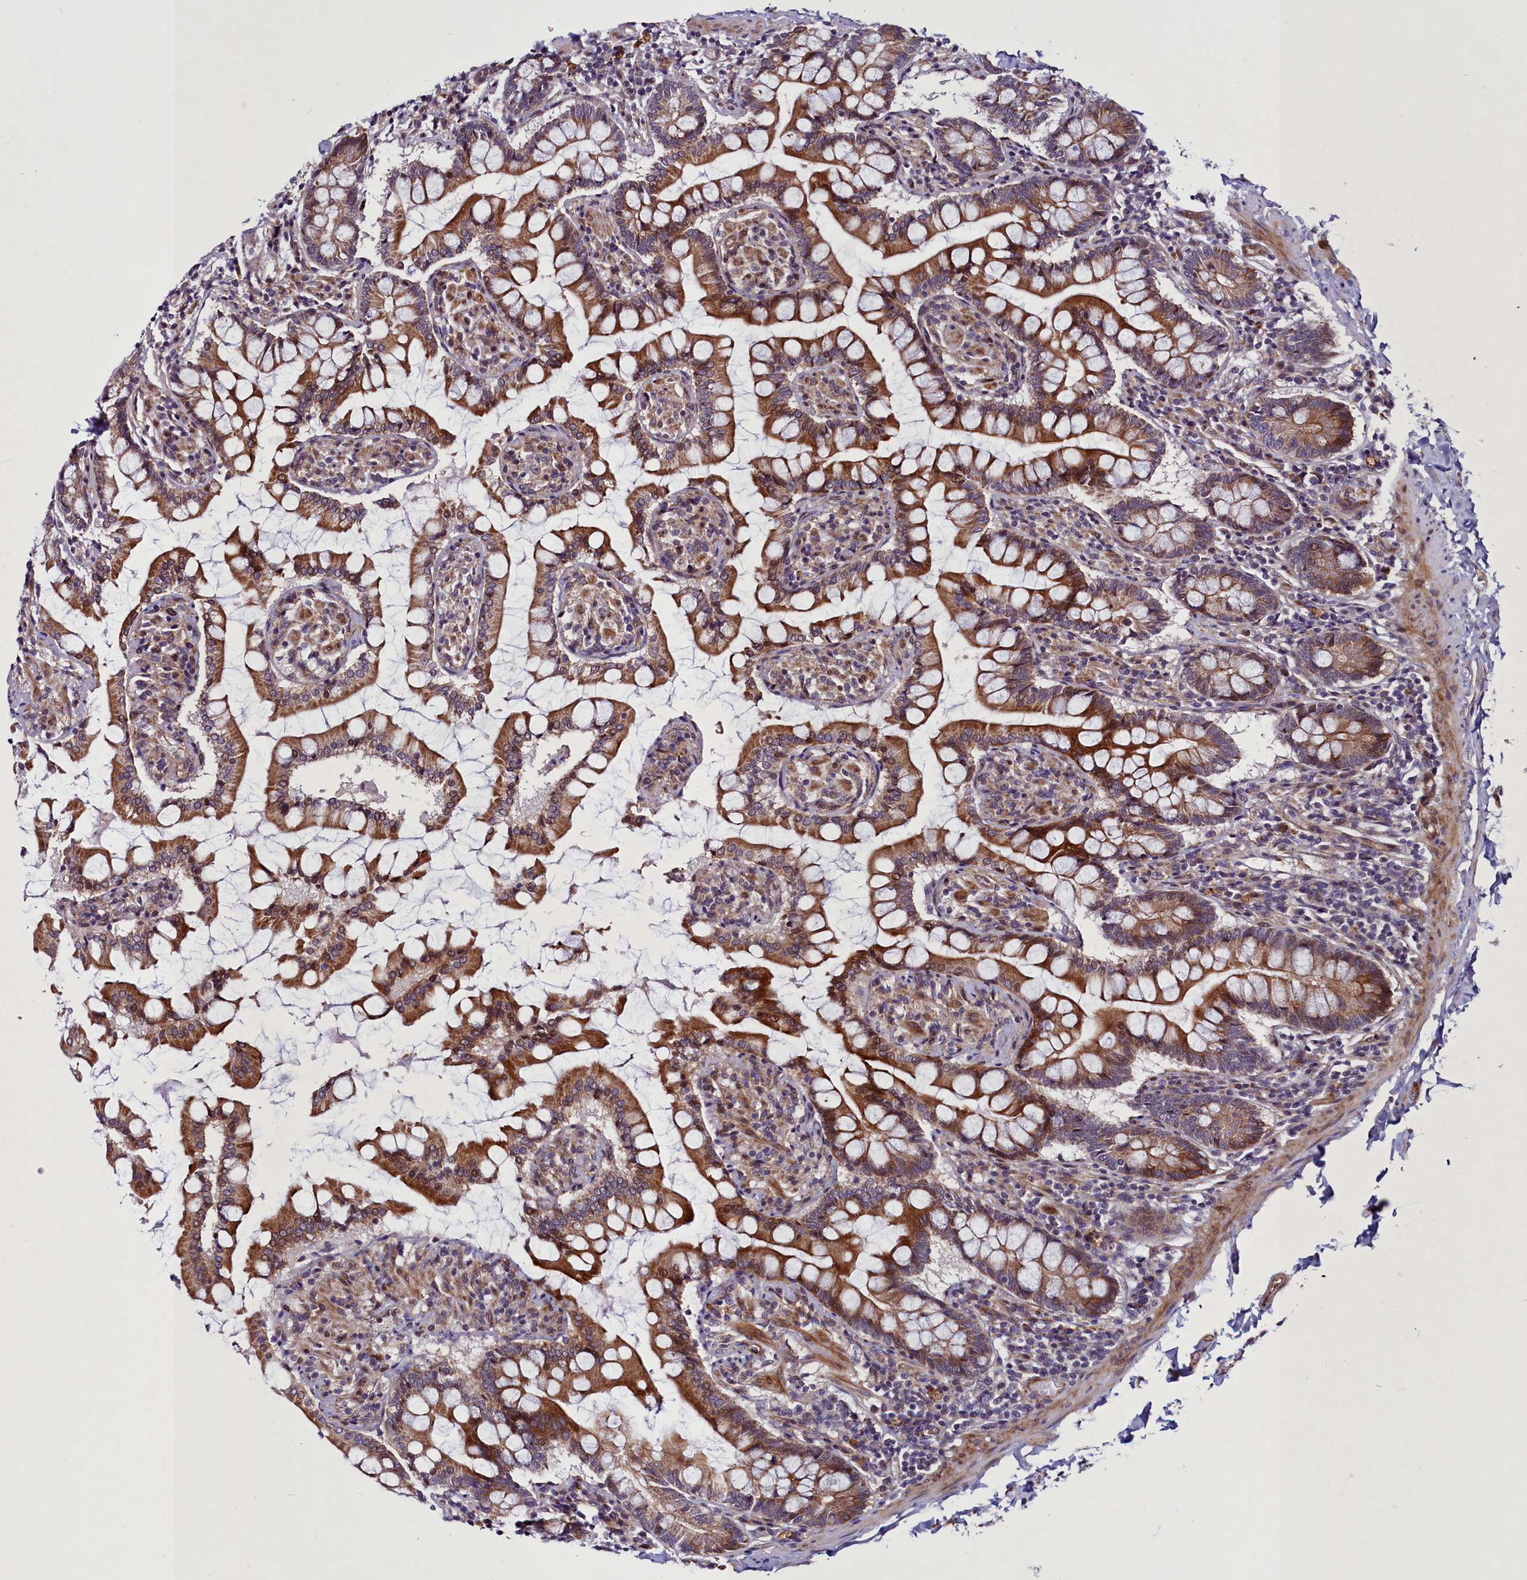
{"staining": {"intensity": "strong", "quantity": ">75%", "location": "cytoplasmic/membranous"}, "tissue": "small intestine", "cell_type": "Glandular cells", "image_type": "normal", "snomed": [{"axis": "morphology", "description": "Normal tissue, NOS"}, {"axis": "topography", "description": "Small intestine"}], "caption": "A histopathology image showing strong cytoplasmic/membranous expression in approximately >75% of glandular cells in unremarkable small intestine, as visualized by brown immunohistochemical staining.", "gene": "MCRIP1", "patient": {"sex": "male", "age": 41}}